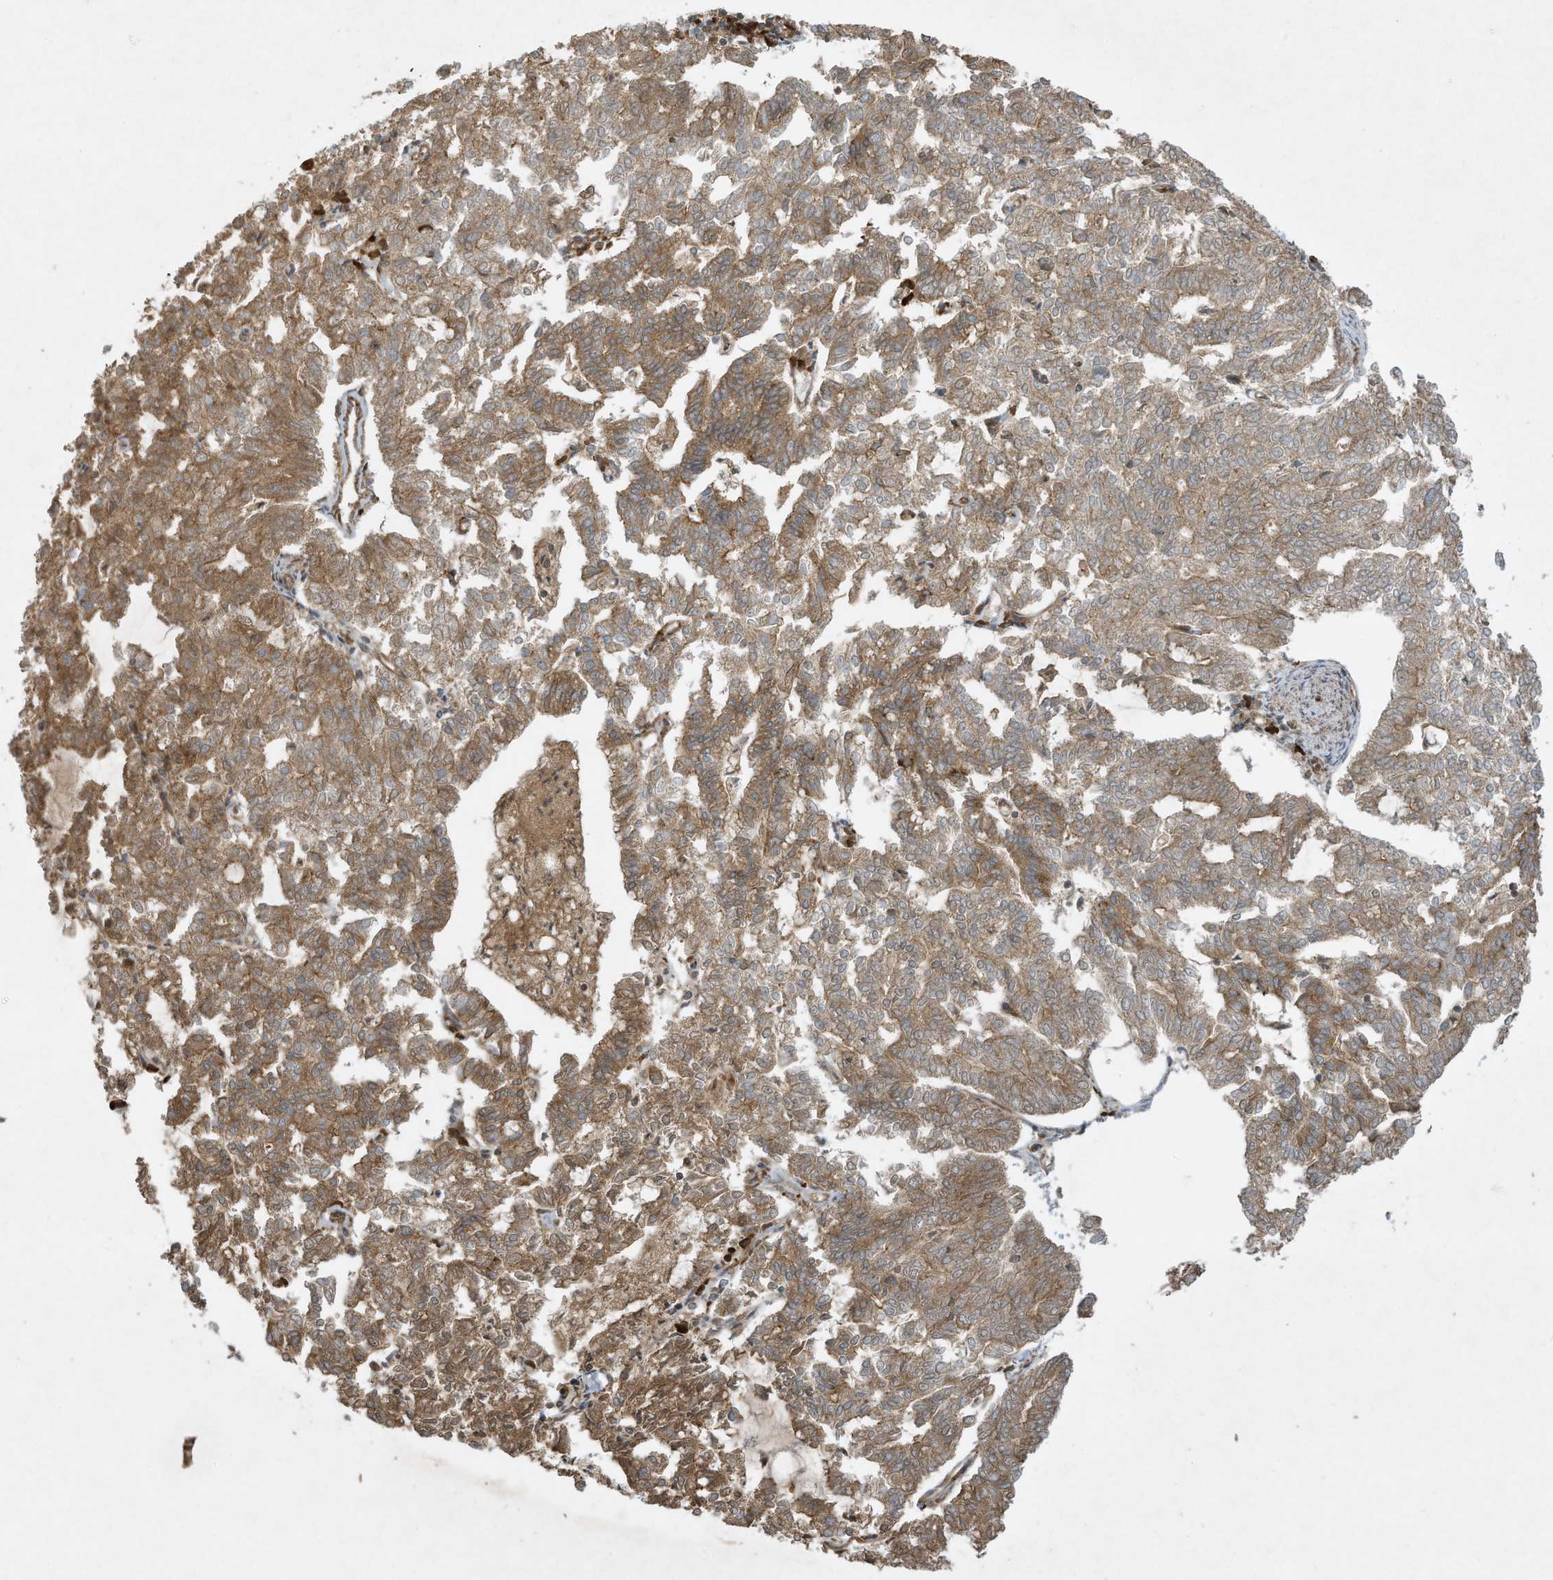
{"staining": {"intensity": "moderate", "quantity": ">75%", "location": "cytoplasmic/membranous"}, "tissue": "endometrial cancer", "cell_type": "Tumor cells", "image_type": "cancer", "snomed": [{"axis": "morphology", "description": "Adenocarcinoma, NOS"}, {"axis": "topography", "description": "Endometrium"}], "caption": "IHC of human endometrial adenocarcinoma demonstrates medium levels of moderate cytoplasmic/membranous positivity in about >75% of tumor cells.", "gene": "DDIT4", "patient": {"sex": "female", "age": 79}}